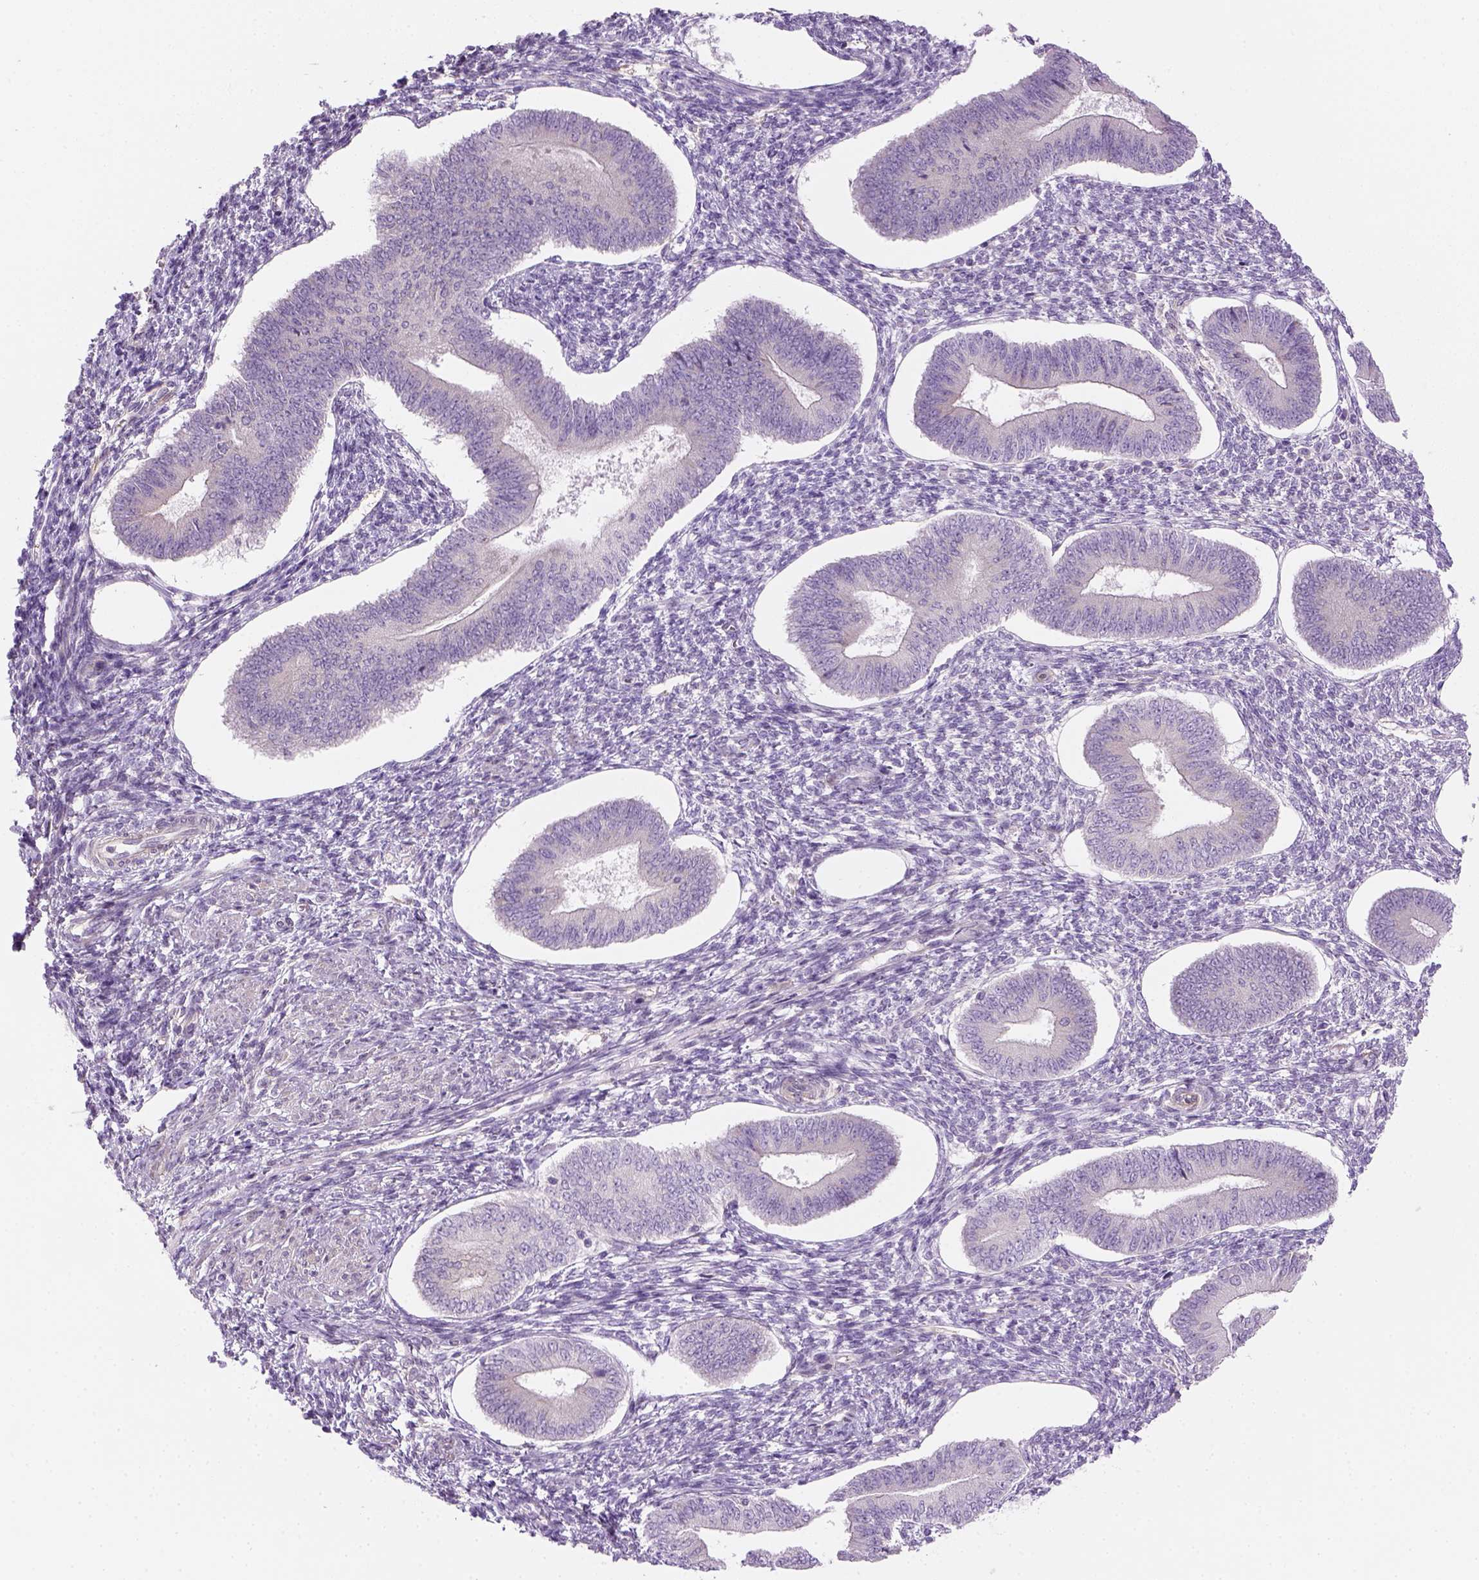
{"staining": {"intensity": "negative", "quantity": "none", "location": "none"}, "tissue": "endometrium", "cell_type": "Cells in endometrial stroma", "image_type": "normal", "snomed": [{"axis": "morphology", "description": "Normal tissue, NOS"}, {"axis": "topography", "description": "Endometrium"}], "caption": "This is a micrograph of immunohistochemistry staining of unremarkable endometrium, which shows no staining in cells in endometrial stroma.", "gene": "CACNB1", "patient": {"sex": "female", "age": 42}}